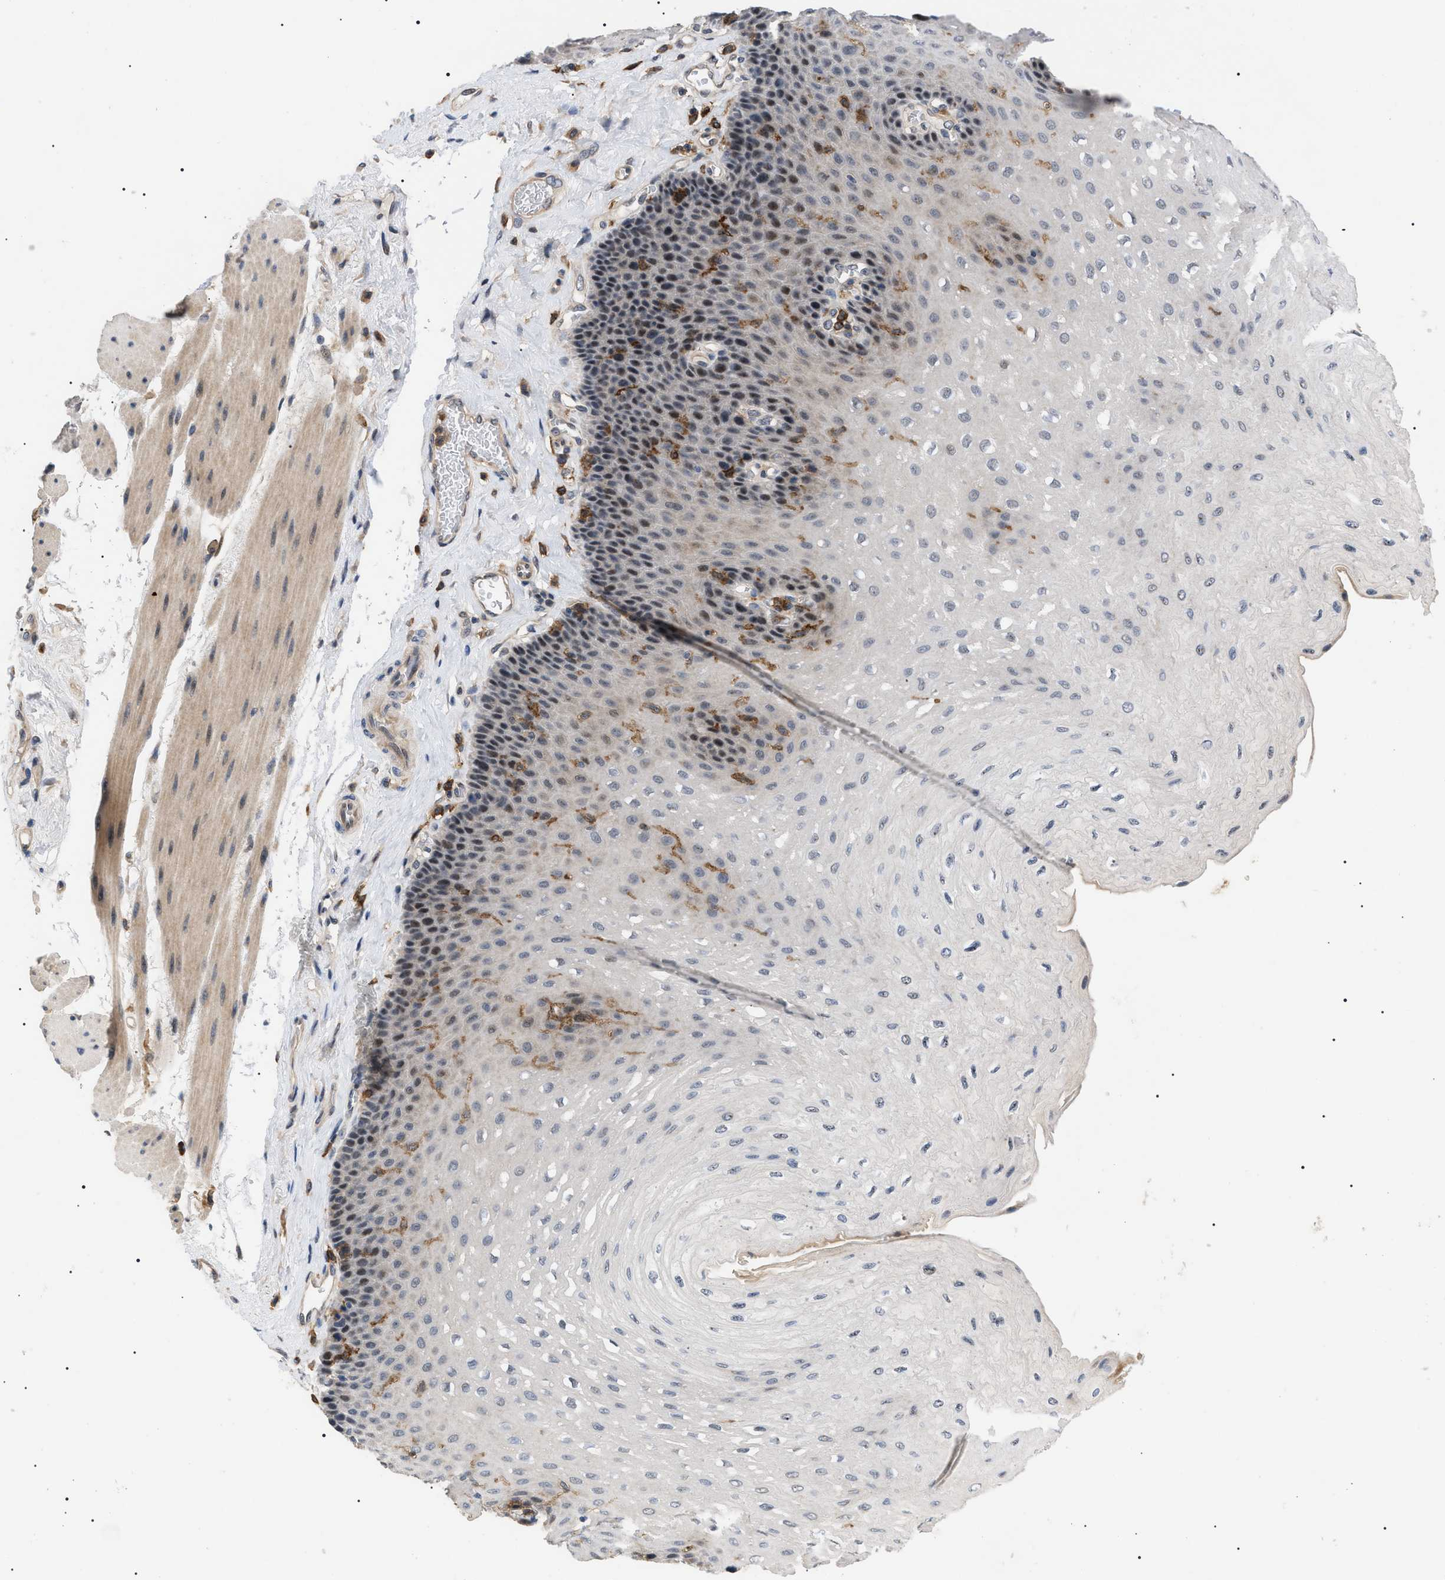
{"staining": {"intensity": "moderate", "quantity": "<25%", "location": "cytoplasmic/membranous"}, "tissue": "esophagus", "cell_type": "Squamous epithelial cells", "image_type": "normal", "snomed": [{"axis": "morphology", "description": "Normal tissue, NOS"}, {"axis": "topography", "description": "Esophagus"}], "caption": "DAB (3,3'-diaminobenzidine) immunohistochemical staining of normal human esophagus reveals moderate cytoplasmic/membranous protein positivity in approximately <25% of squamous epithelial cells.", "gene": "CD300A", "patient": {"sex": "female", "age": 72}}